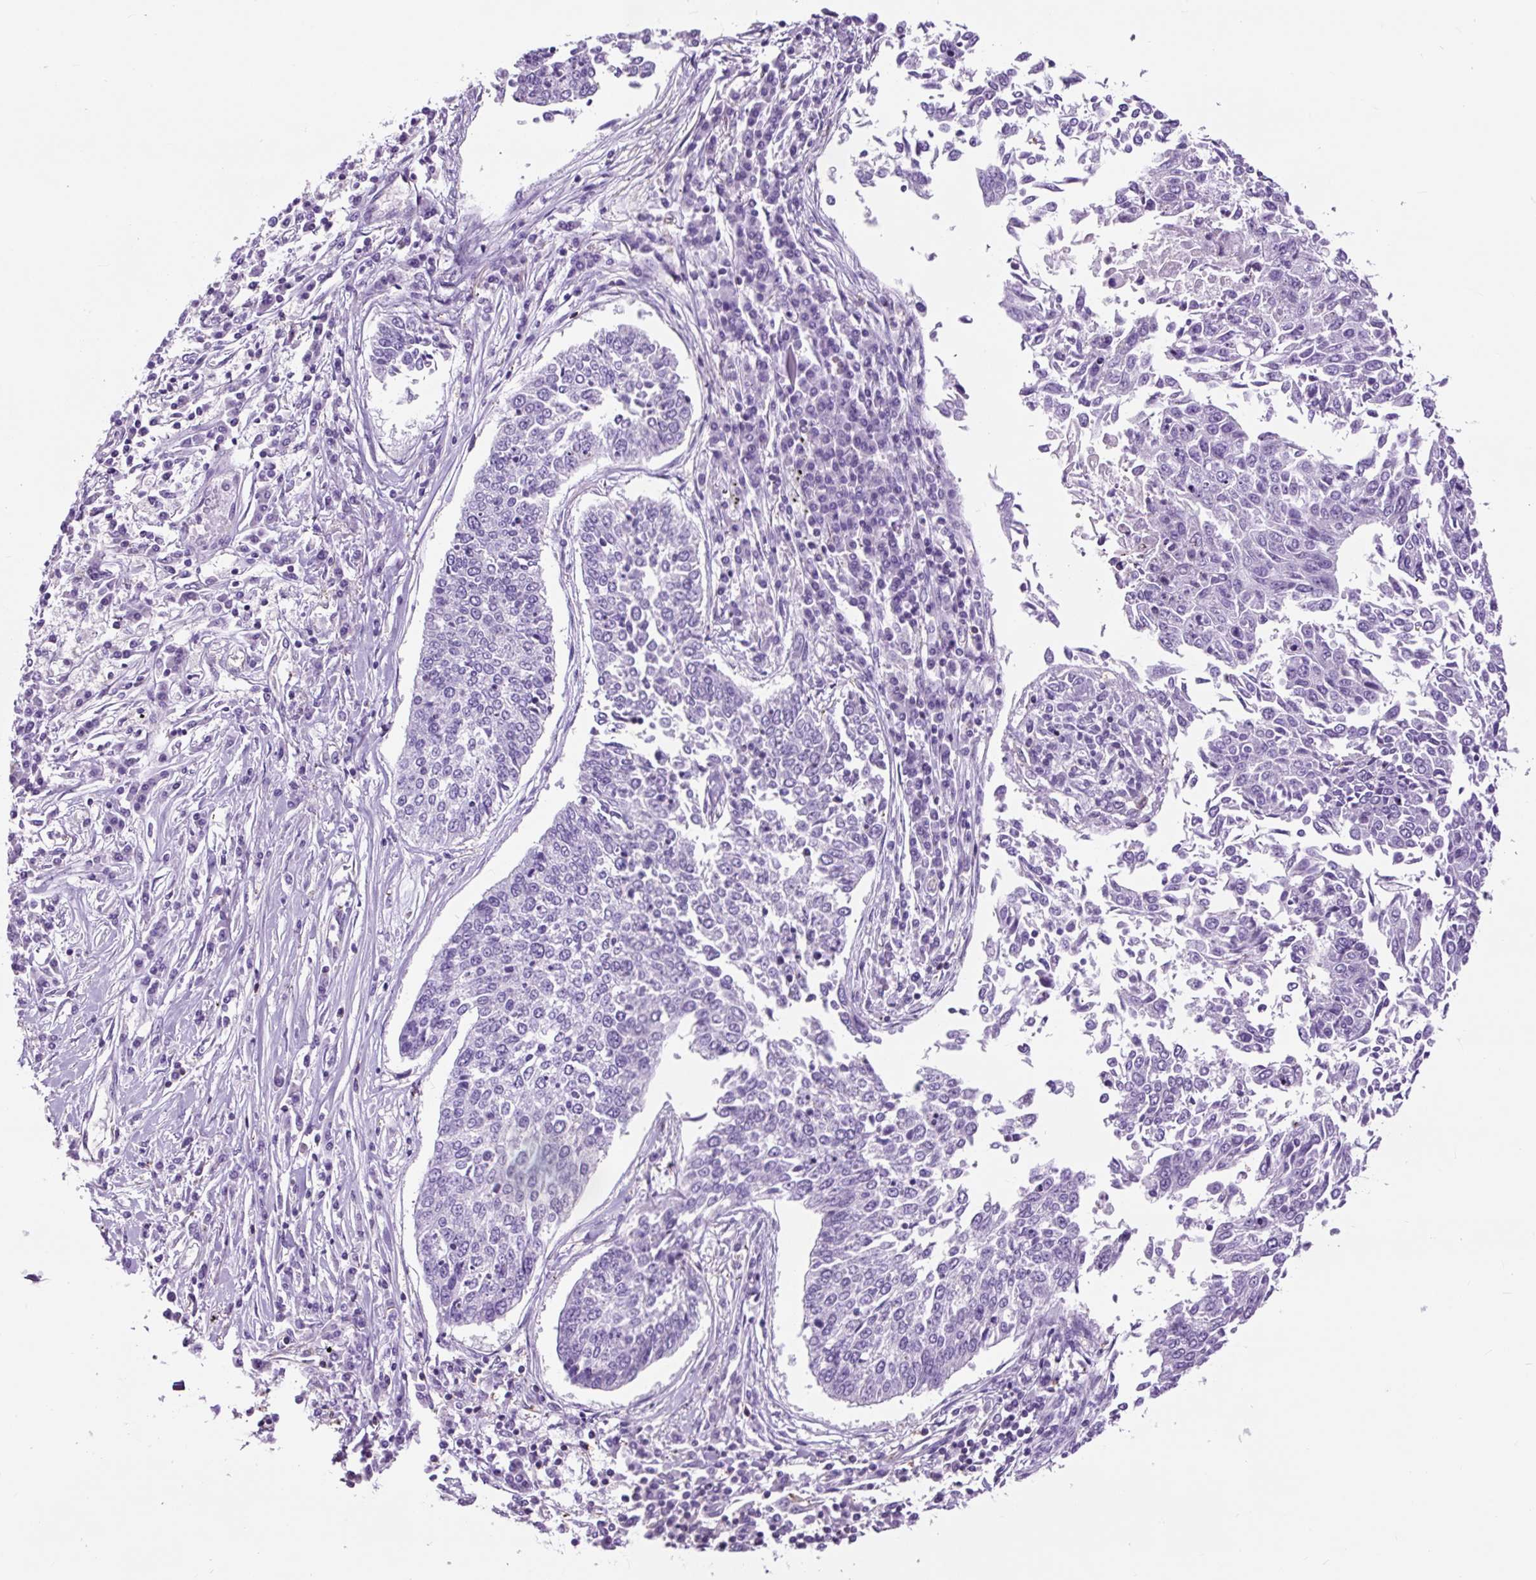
{"staining": {"intensity": "negative", "quantity": "none", "location": "none"}, "tissue": "lung cancer", "cell_type": "Tumor cells", "image_type": "cancer", "snomed": [{"axis": "morphology", "description": "Normal tissue, NOS"}, {"axis": "morphology", "description": "Squamous cell carcinoma, NOS"}, {"axis": "topography", "description": "Cartilage tissue"}, {"axis": "topography", "description": "Bronchus"}, {"axis": "topography", "description": "Lung"}, {"axis": "topography", "description": "Peripheral nerve tissue"}], "caption": "This micrograph is of lung cancer stained with immunohistochemistry to label a protein in brown with the nuclei are counter-stained blue. There is no staining in tumor cells.", "gene": "OR10A7", "patient": {"sex": "female", "age": 49}}